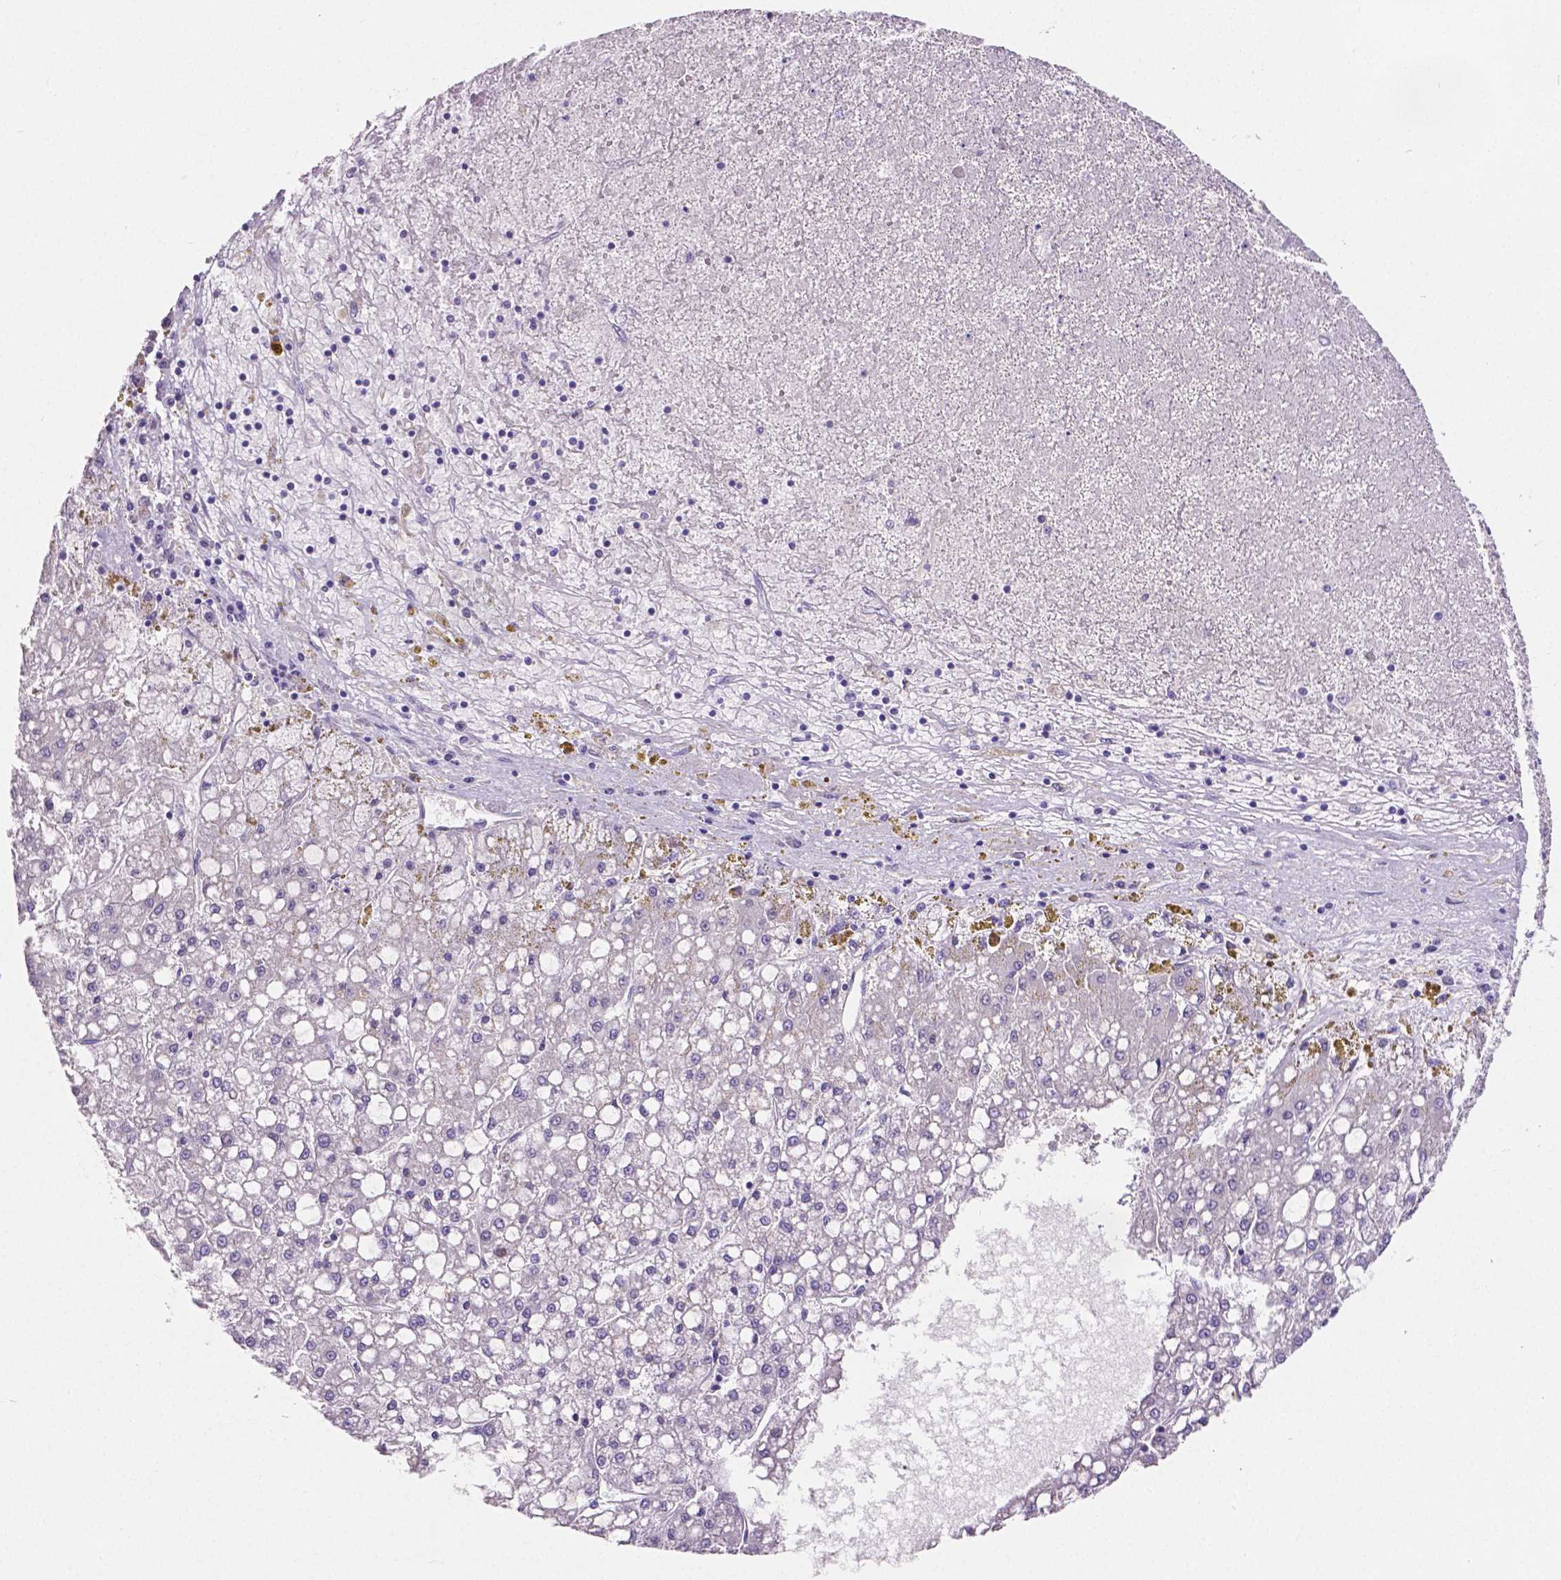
{"staining": {"intensity": "negative", "quantity": "none", "location": "none"}, "tissue": "liver cancer", "cell_type": "Tumor cells", "image_type": "cancer", "snomed": [{"axis": "morphology", "description": "Carcinoma, Hepatocellular, NOS"}, {"axis": "topography", "description": "Liver"}], "caption": "Protein analysis of liver cancer (hepatocellular carcinoma) reveals no significant staining in tumor cells.", "gene": "SLC22A2", "patient": {"sex": "male", "age": 67}}